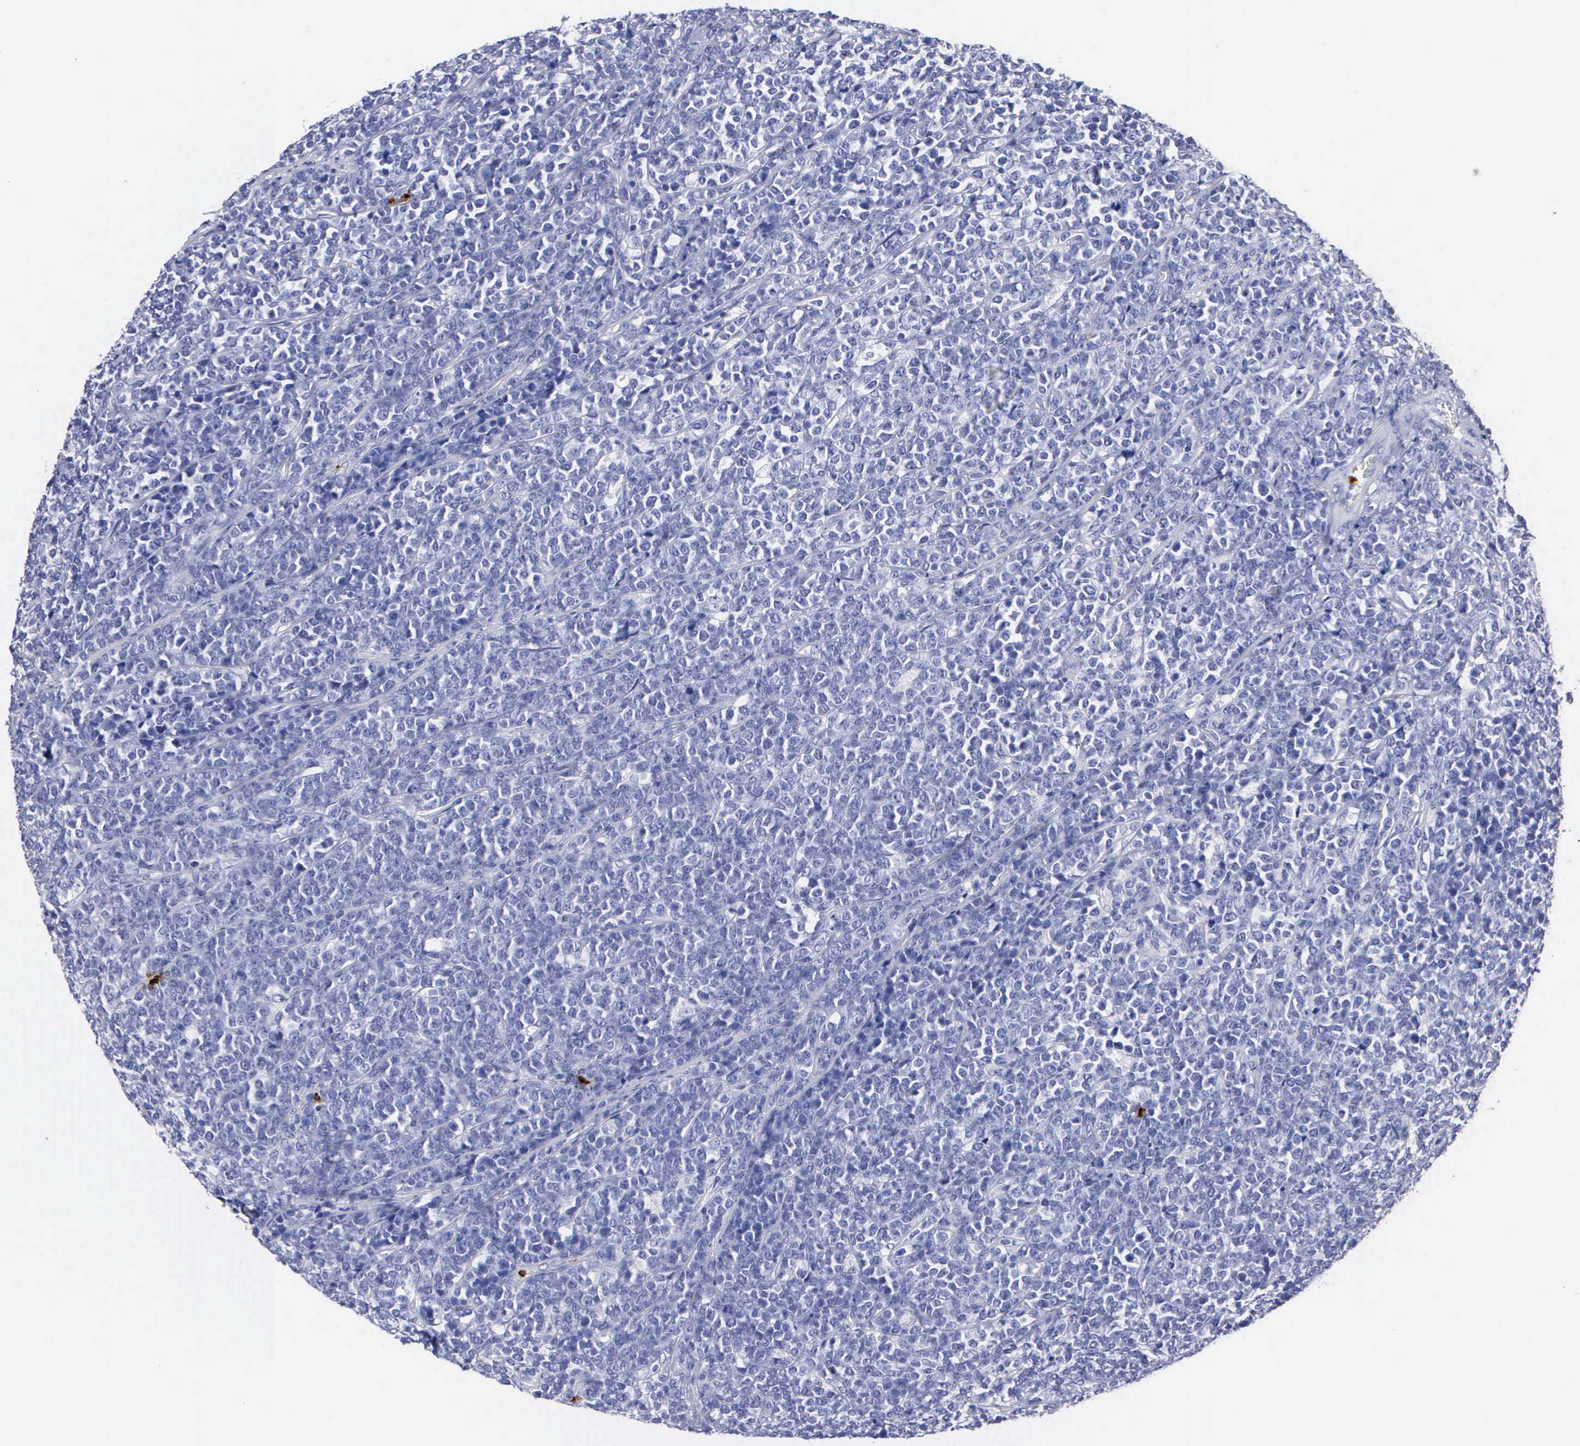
{"staining": {"intensity": "negative", "quantity": "none", "location": "none"}, "tissue": "lymphoma", "cell_type": "Tumor cells", "image_type": "cancer", "snomed": [{"axis": "morphology", "description": "Malignant lymphoma, non-Hodgkin's type, High grade"}, {"axis": "topography", "description": "Small intestine"}, {"axis": "topography", "description": "Colon"}], "caption": "This is an IHC image of lymphoma. There is no expression in tumor cells.", "gene": "CTSG", "patient": {"sex": "male", "age": 8}}